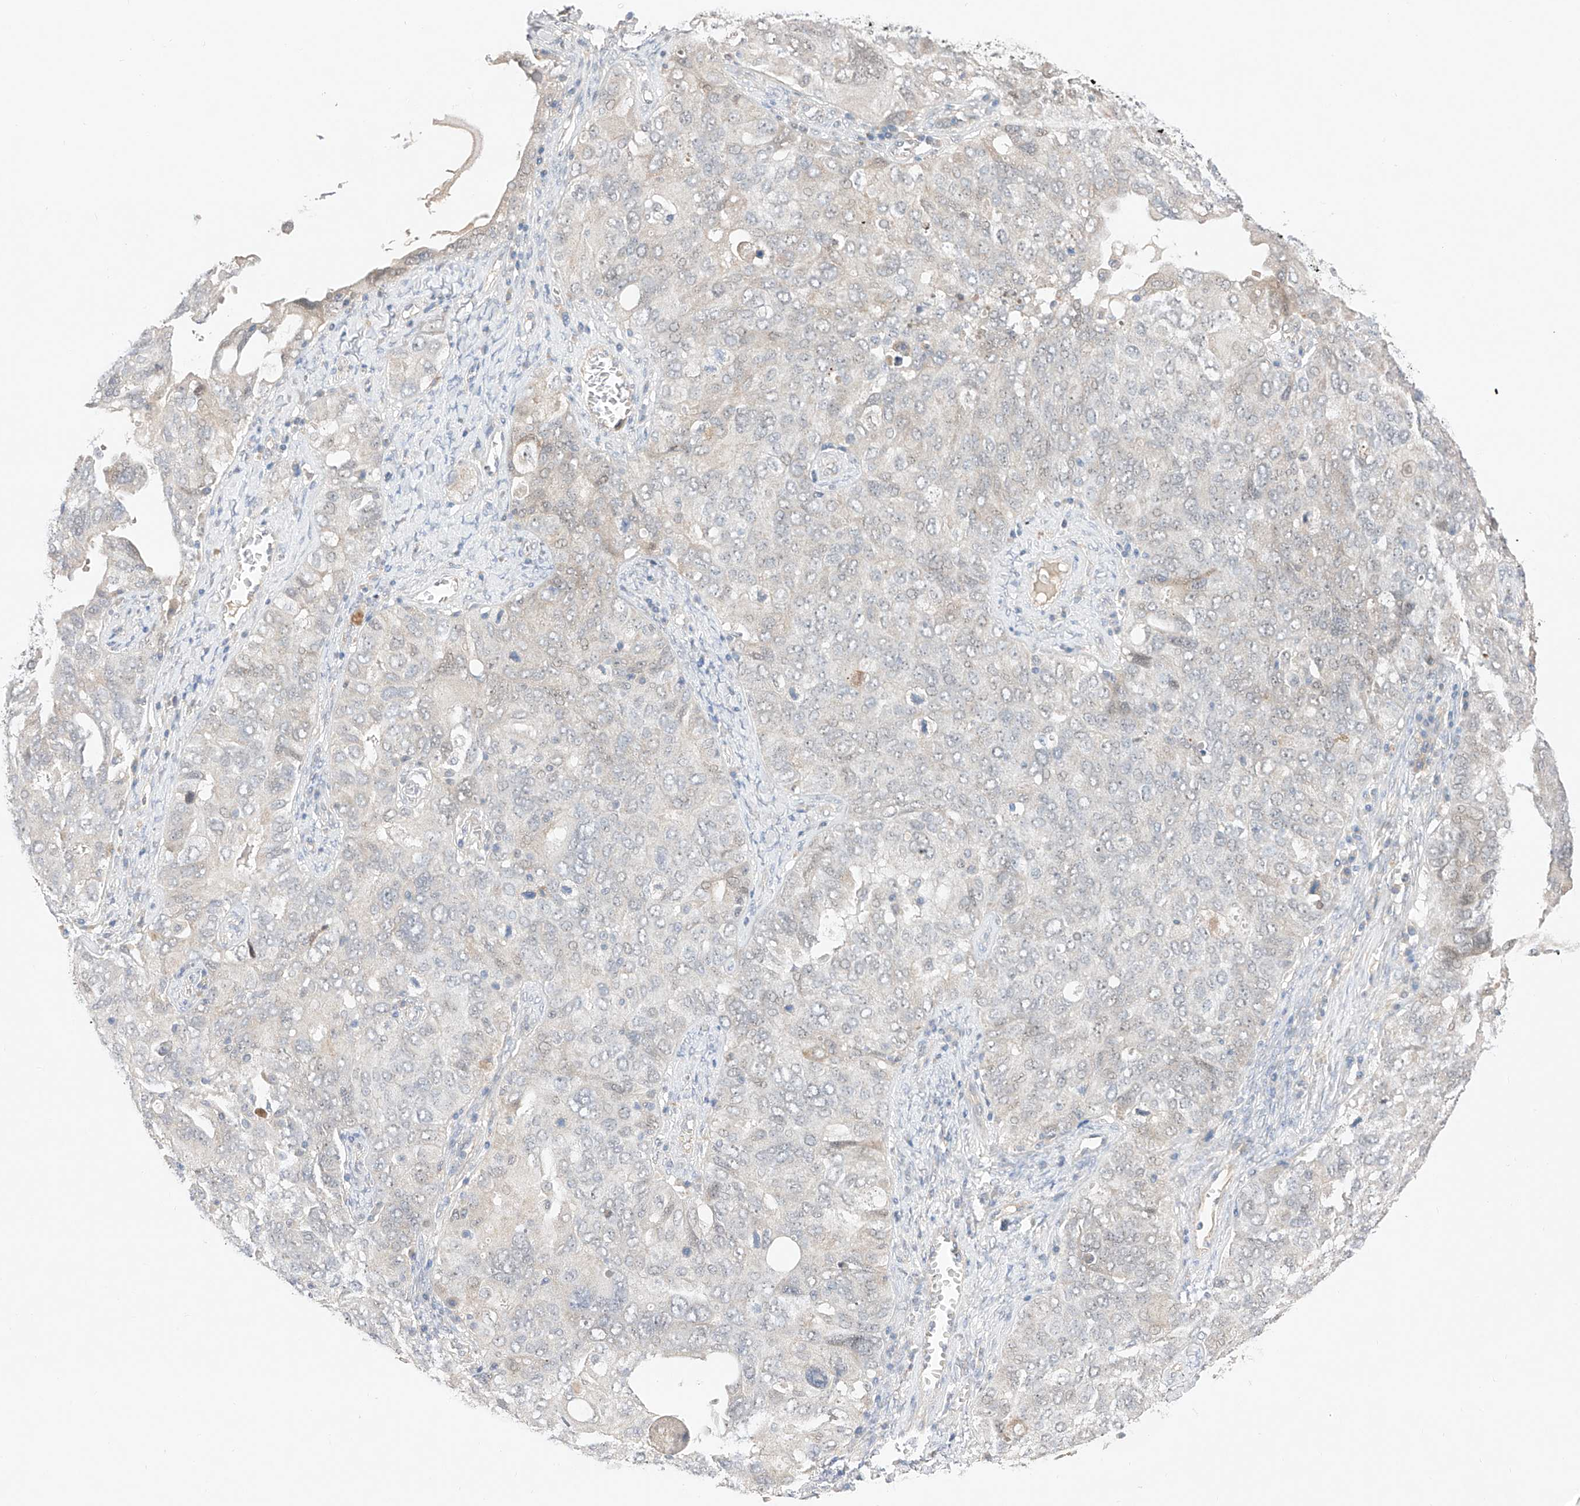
{"staining": {"intensity": "negative", "quantity": "none", "location": "none"}, "tissue": "ovarian cancer", "cell_type": "Tumor cells", "image_type": "cancer", "snomed": [{"axis": "morphology", "description": "Carcinoma, endometroid"}, {"axis": "topography", "description": "Ovary"}], "caption": "Immunohistochemistry (IHC) micrograph of human endometroid carcinoma (ovarian) stained for a protein (brown), which demonstrates no expression in tumor cells. Nuclei are stained in blue.", "gene": "IL22RA2", "patient": {"sex": "female", "age": 62}}